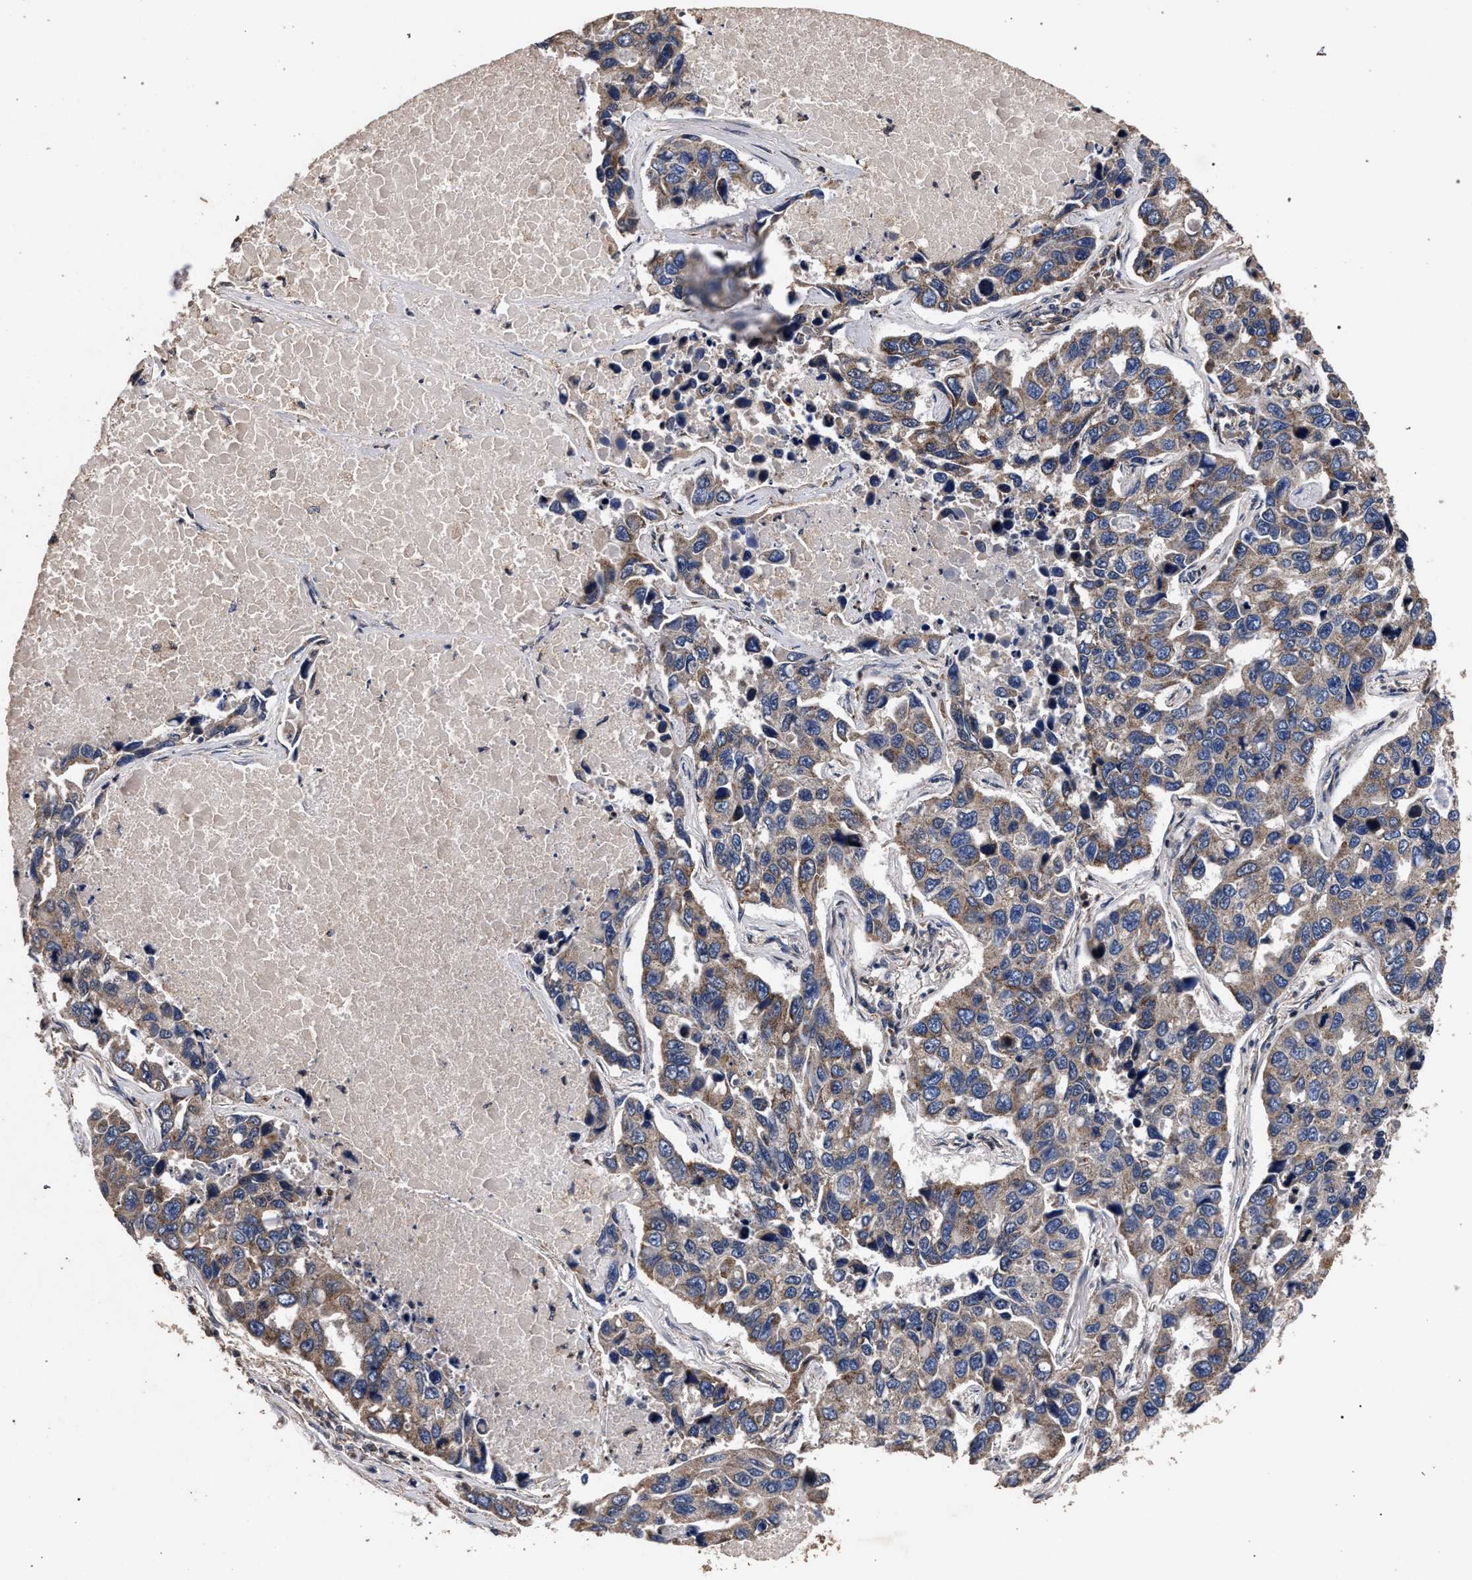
{"staining": {"intensity": "weak", "quantity": ">75%", "location": "cytoplasmic/membranous"}, "tissue": "lung cancer", "cell_type": "Tumor cells", "image_type": "cancer", "snomed": [{"axis": "morphology", "description": "Adenocarcinoma, NOS"}, {"axis": "topography", "description": "Lung"}], "caption": "The micrograph demonstrates immunohistochemical staining of lung adenocarcinoma. There is weak cytoplasmic/membranous expression is identified in approximately >75% of tumor cells.", "gene": "ACOX1", "patient": {"sex": "male", "age": 64}}